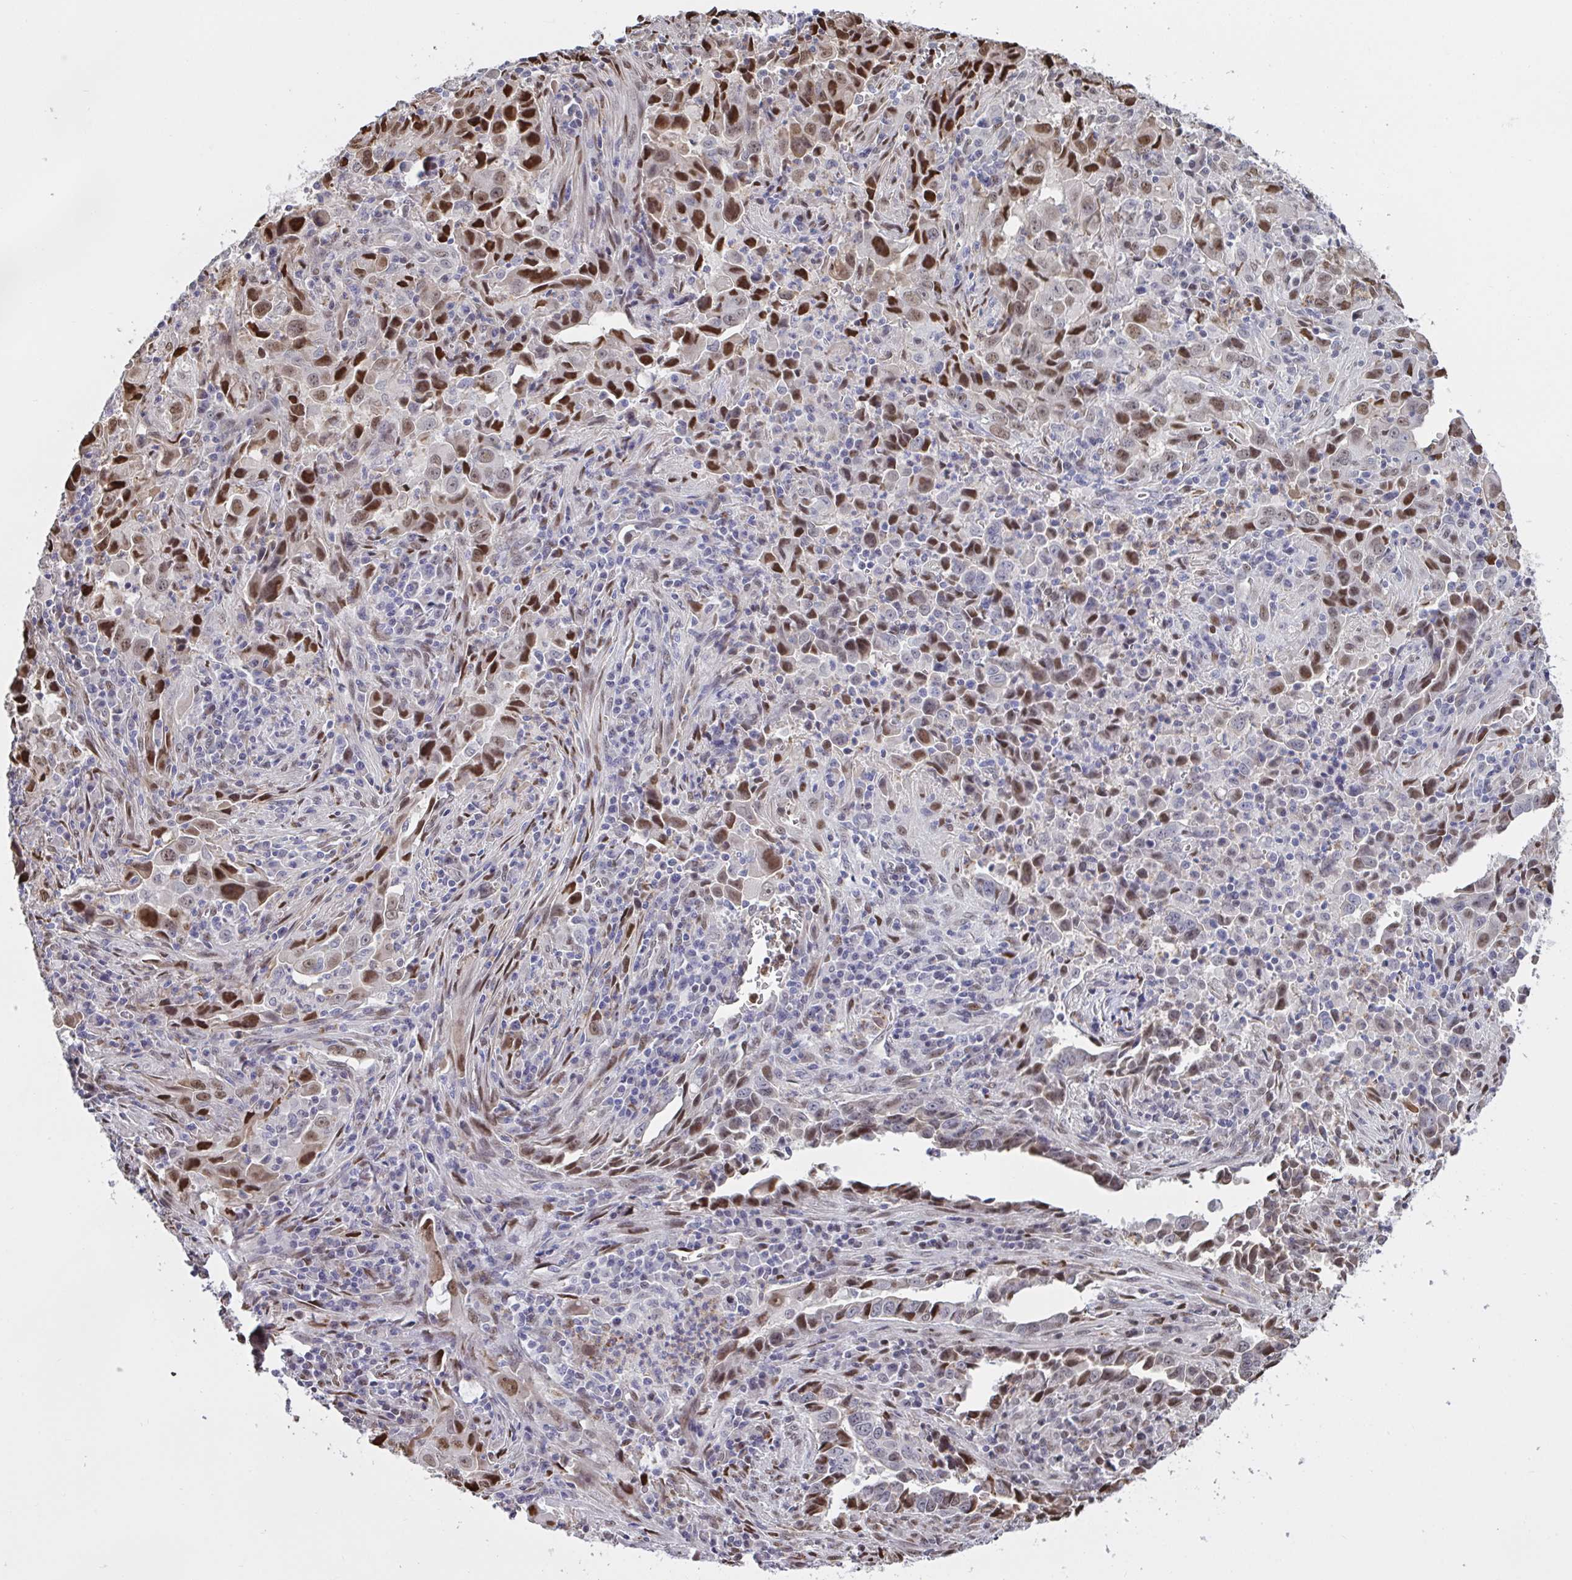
{"staining": {"intensity": "strong", "quantity": "25%-75%", "location": "nuclear"}, "tissue": "lung cancer", "cell_type": "Tumor cells", "image_type": "cancer", "snomed": [{"axis": "morphology", "description": "Adenocarcinoma, NOS"}, {"axis": "topography", "description": "Lung"}], "caption": "DAB immunohistochemical staining of lung adenocarcinoma exhibits strong nuclear protein staining in about 25%-75% of tumor cells. (IHC, brightfield microscopy, high magnification).", "gene": "PELI2", "patient": {"sex": "male", "age": 67}}